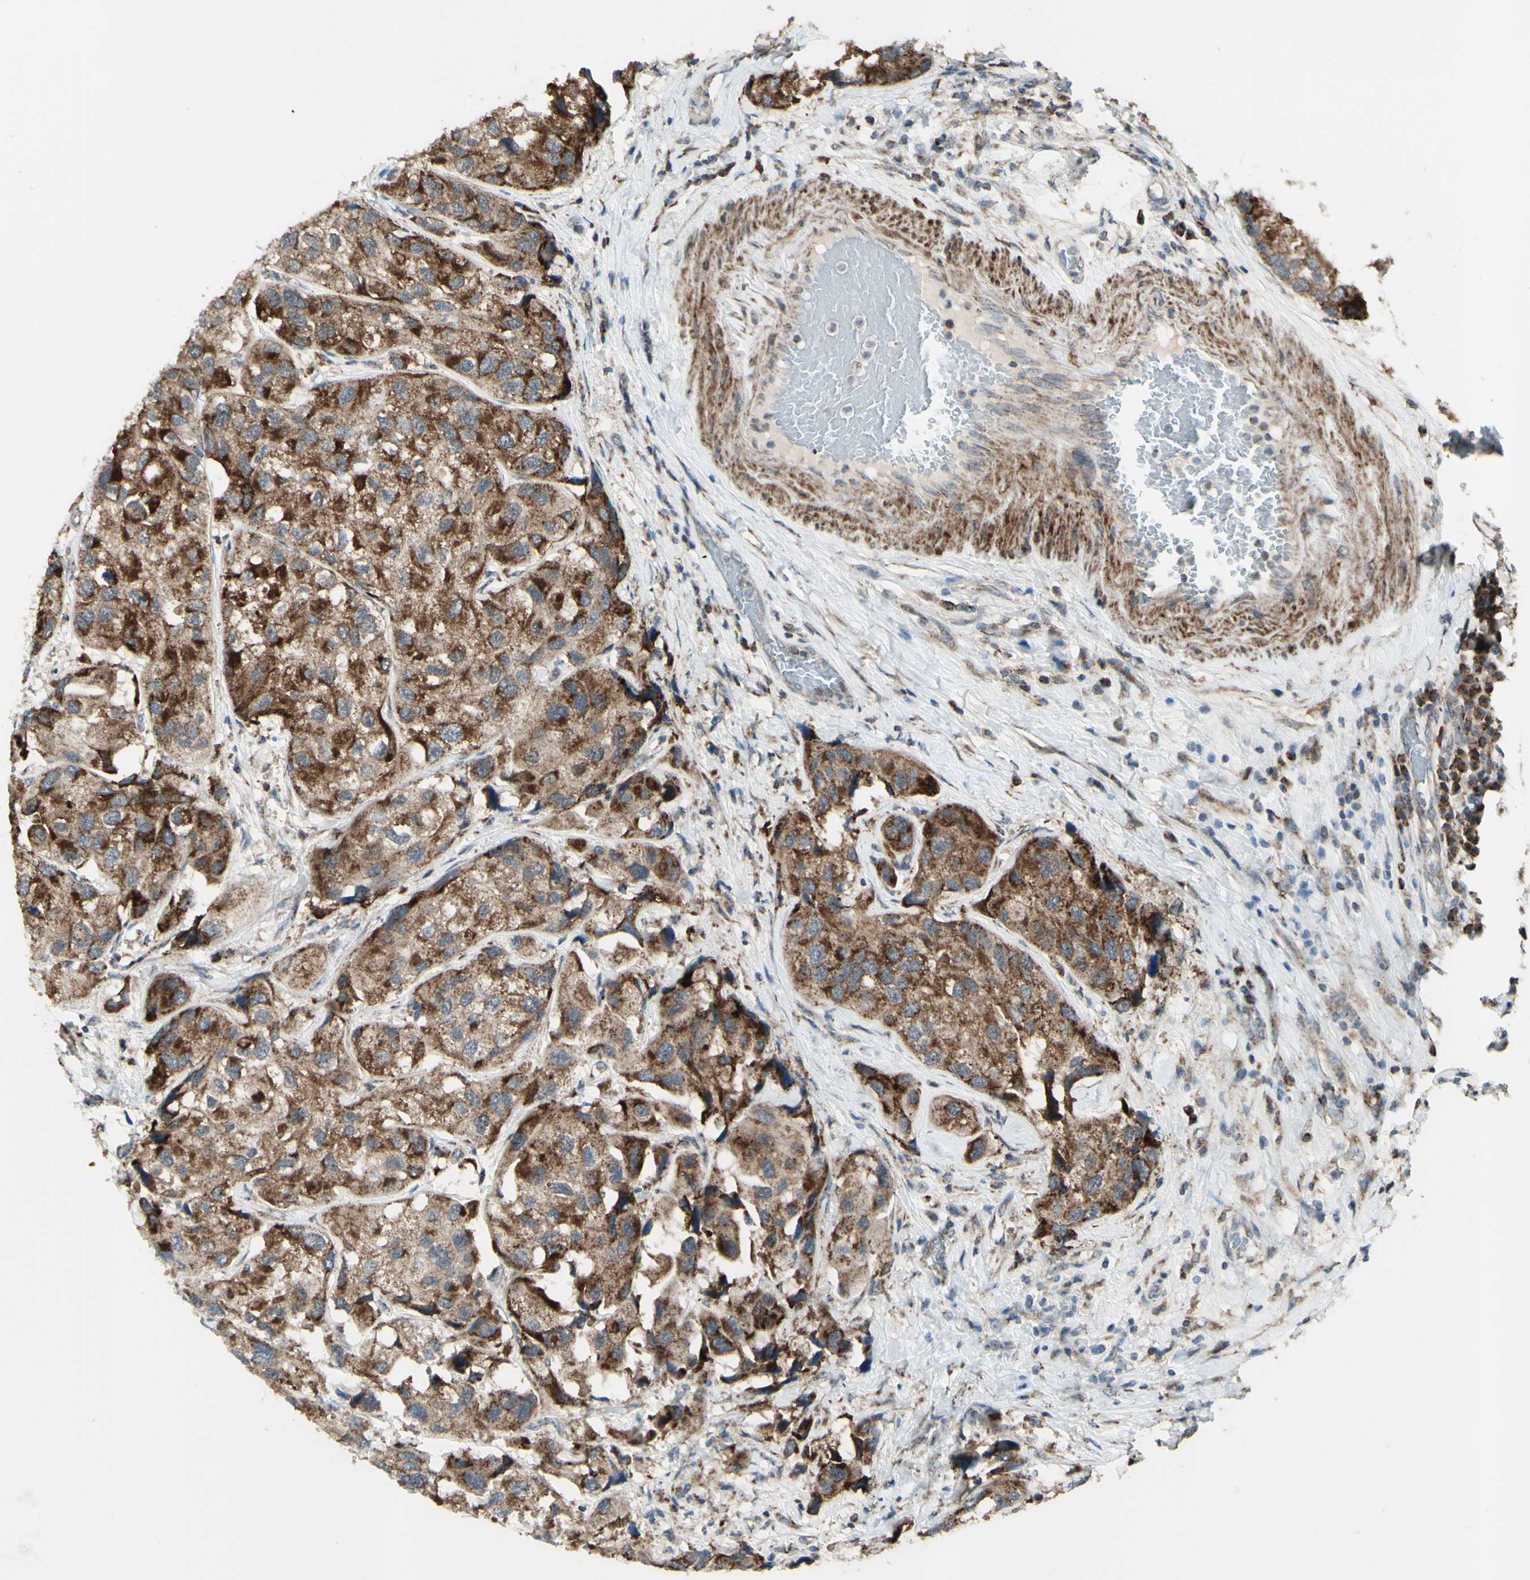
{"staining": {"intensity": "strong", "quantity": ">75%", "location": "cytoplasmic/membranous"}, "tissue": "urothelial cancer", "cell_type": "Tumor cells", "image_type": "cancer", "snomed": [{"axis": "morphology", "description": "Urothelial carcinoma, High grade"}, {"axis": "topography", "description": "Urinary bladder"}], "caption": "The micrograph exhibits immunohistochemical staining of high-grade urothelial carcinoma. There is strong cytoplasmic/membranous positivity is appreciated in about >75% of tumor cells.", "gene": "DHRS3", "patient": {"sex": "female", "age": 64}}